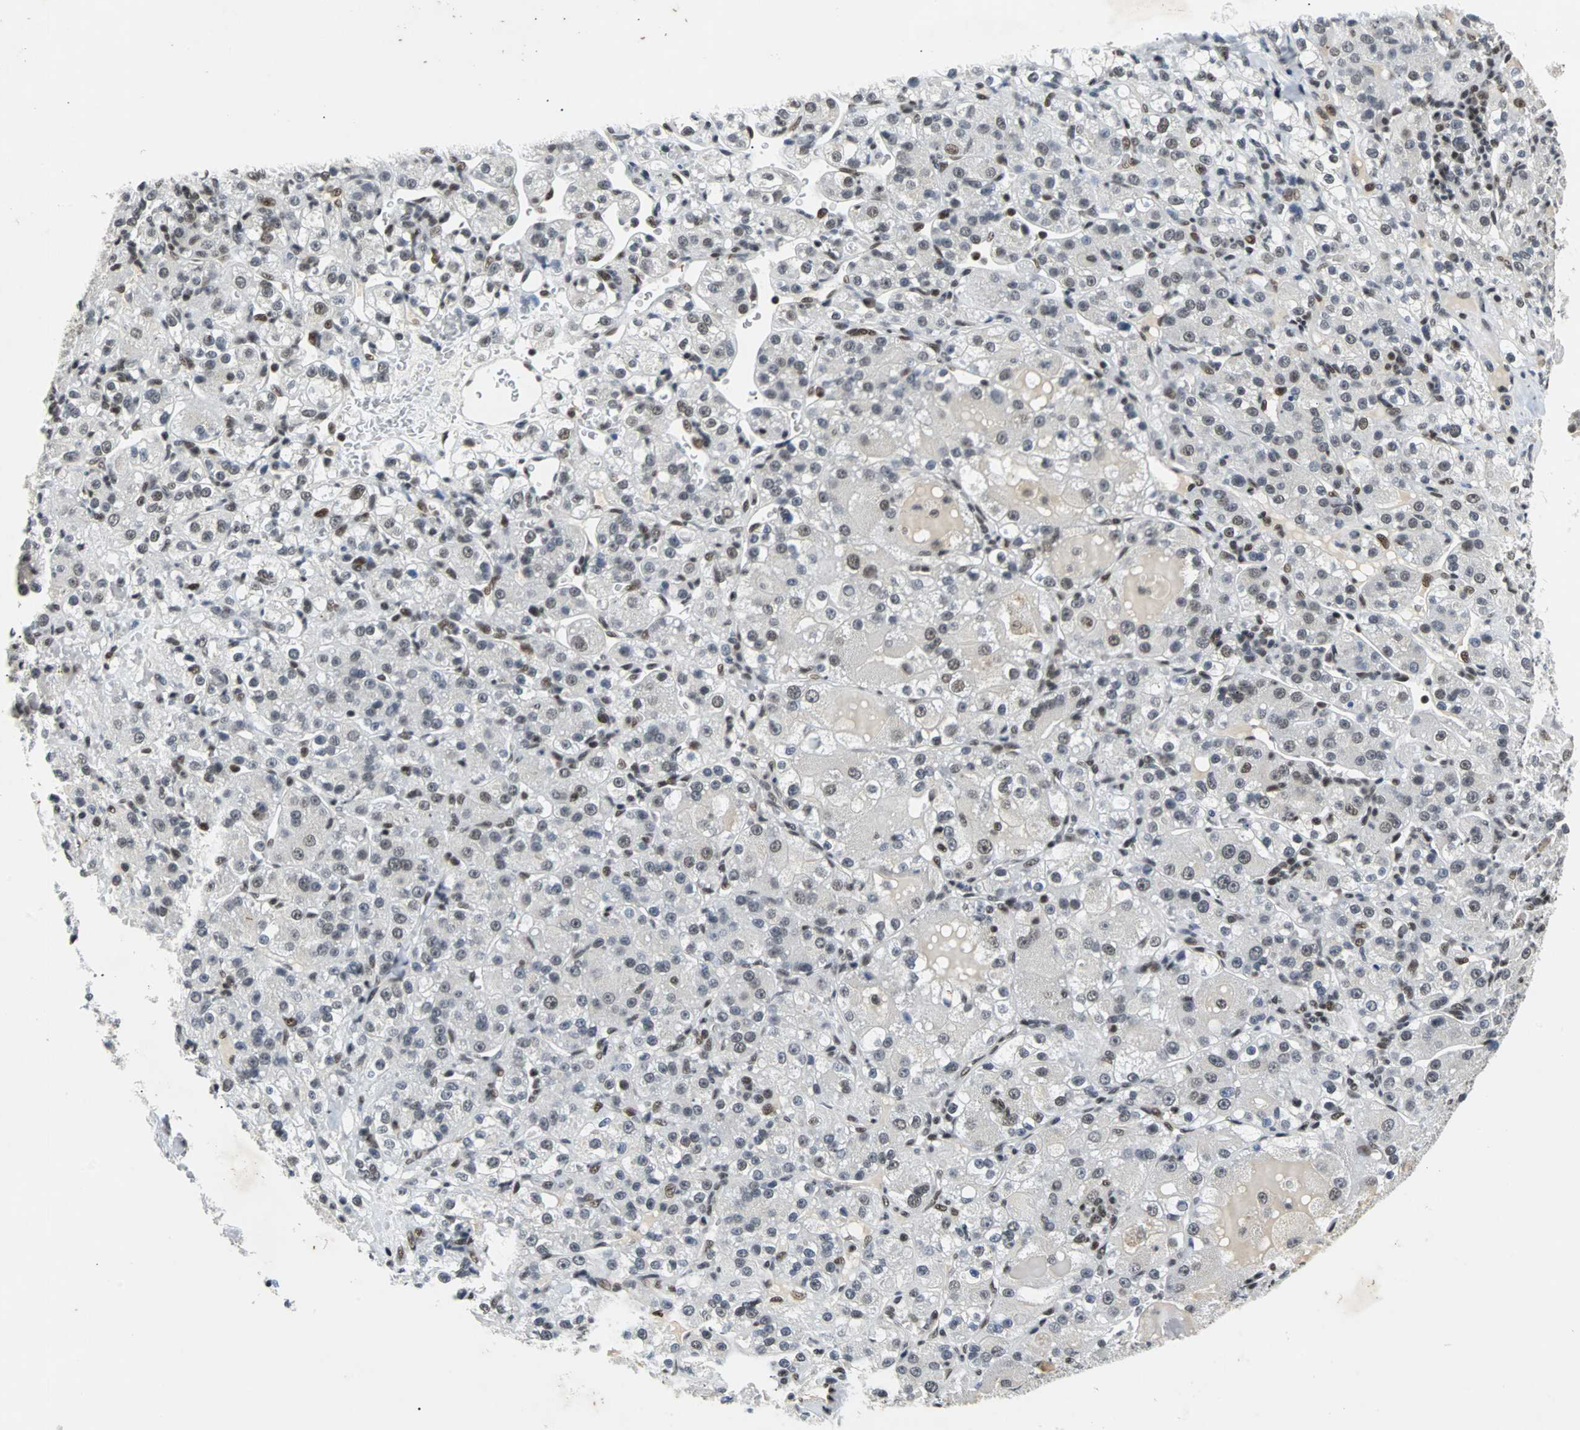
{"staining": {"intensity": "moderate", "quantity": "<25%", "location": "nuclear"}, "tissue": "renal cancer", "cell_type": "Tumor cells", "image_type": "cancer", "snomed": [{"axis": "morphology", "description": "Normal tissue, NOS"}, {"axis": "morphology", "description": "Adenocarcinoma, NOS"}, {"axis": "topography", "description": "Kidney"}], "caption": "Immunohistochemistry of renal adenocarcinoma shows low levels of moderate nuclear positivity in about <25% of tumor cells.", "gene": "GATAD2A", "patient": {"sex": "male", "age": 61}}